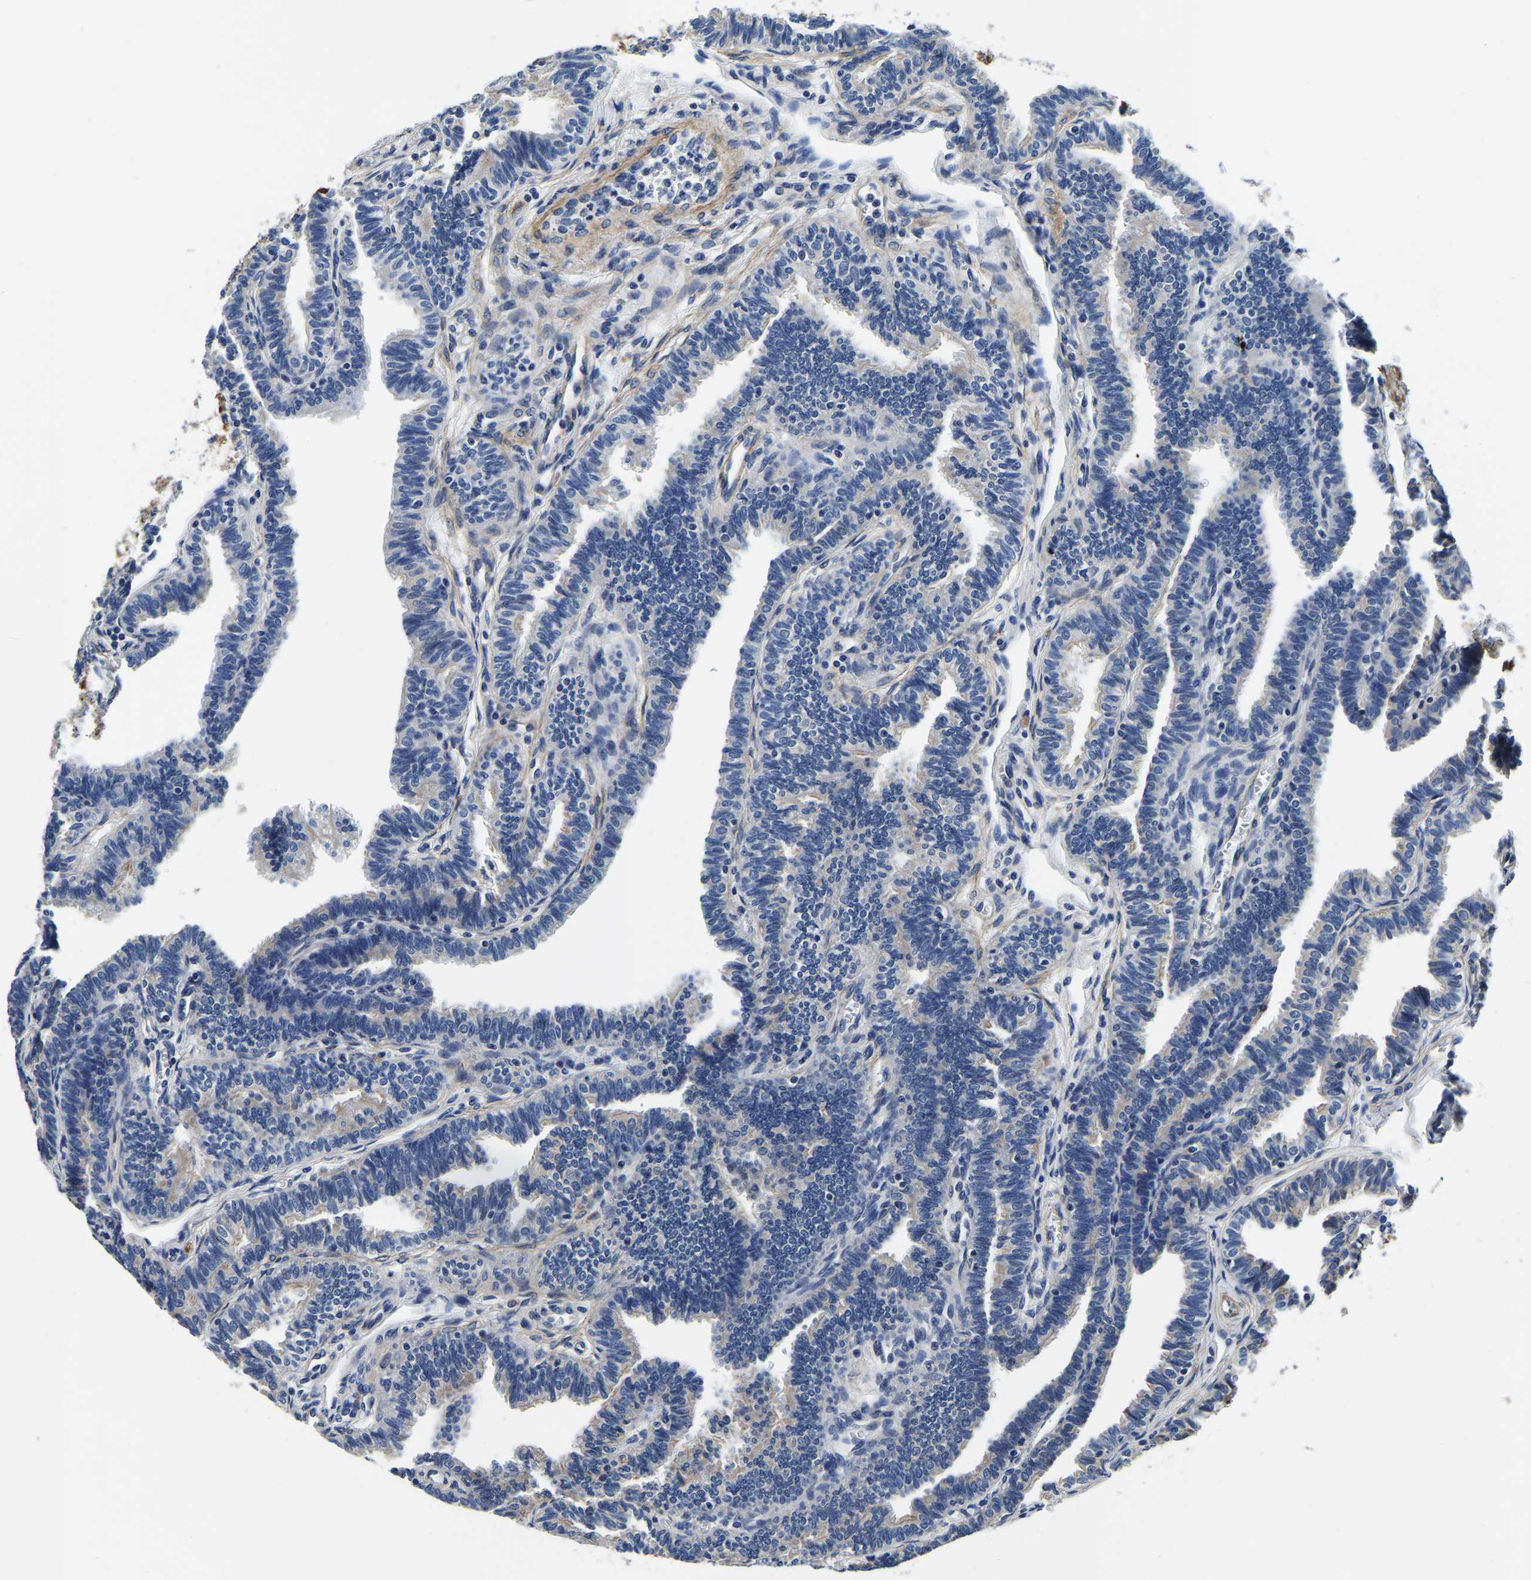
{"staining": {"intensity": "negative", "quantity": "none", "location": "none"}, "tissue": "fallopian tube", "cell_type": "Glandular cells", "image_type": "normal", "snomed": [{"axis": "morphology", "description": "Normal tissue, NOS"}, {"axis": "topography", "description": "Fallopian tube"}, {"axis": "topography", "description": "Ovary"}], "caption": "Immunohistochemistry (IHC) histopathology image of unremarkable fallopian tube: fallopian tube stained with DAB displays no significant protein staining in glandular cells.", "gene": "KCTD17", "patient": {"sex": "female", "age": 23}}